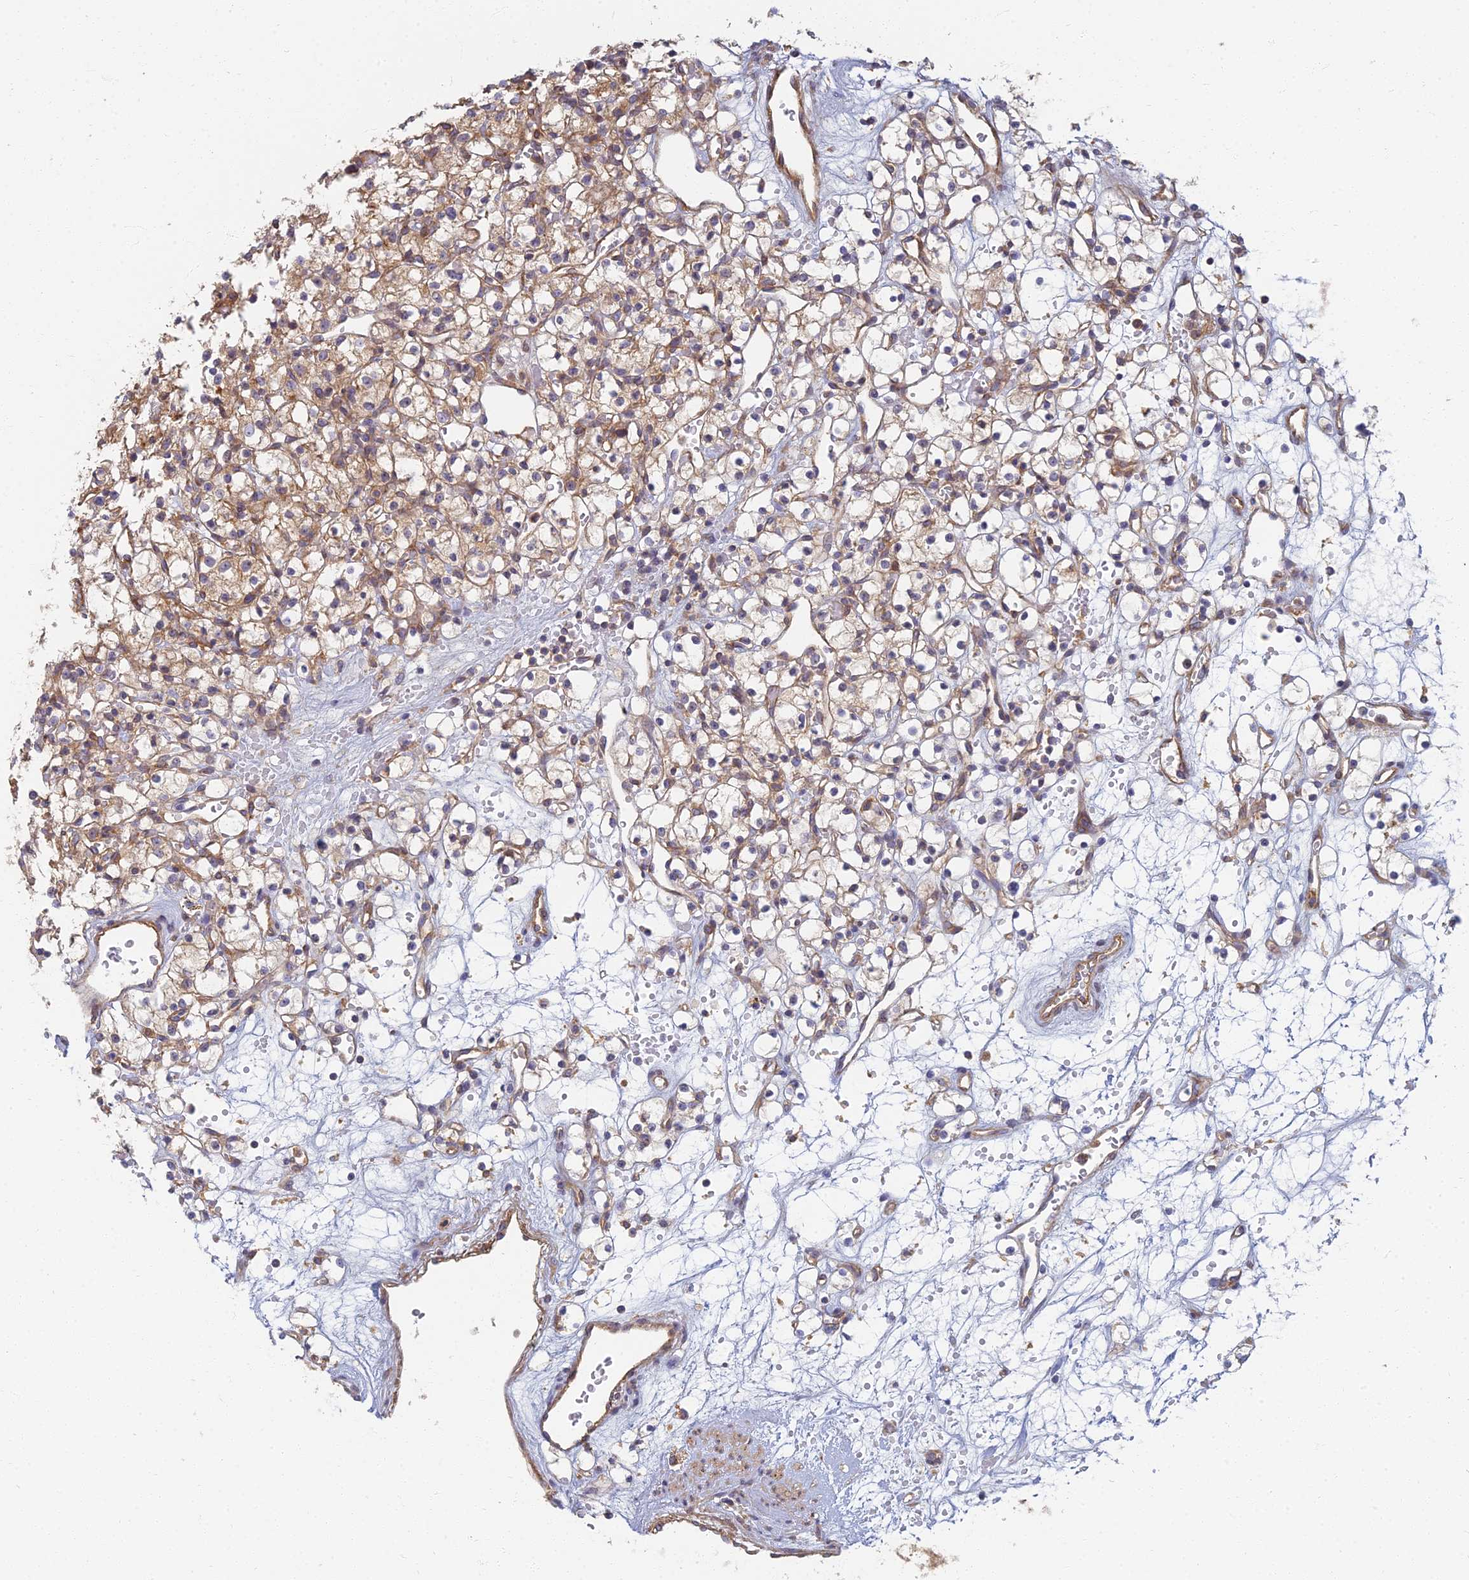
{"staining": {"intensity": "moderate", "quantity": ">75%", "location": "cytoplasmic/membranous"}, "tissue": "renal cancer", "cell_type": "Tumor cells", "image_type": "cancer", "snomed": [{"axis": "morphology", "description": "Adenocarcinoma, NOS"}, {"axis": "topography", "description": "Kidney"}], "caption": "Renal adenocarcinoma stained for a protein exhibits moderate cytoplasmic/membranous positivity in tumor cells.", "gene": "RBSN", "patient": {"sex": "female", "age": 59}}